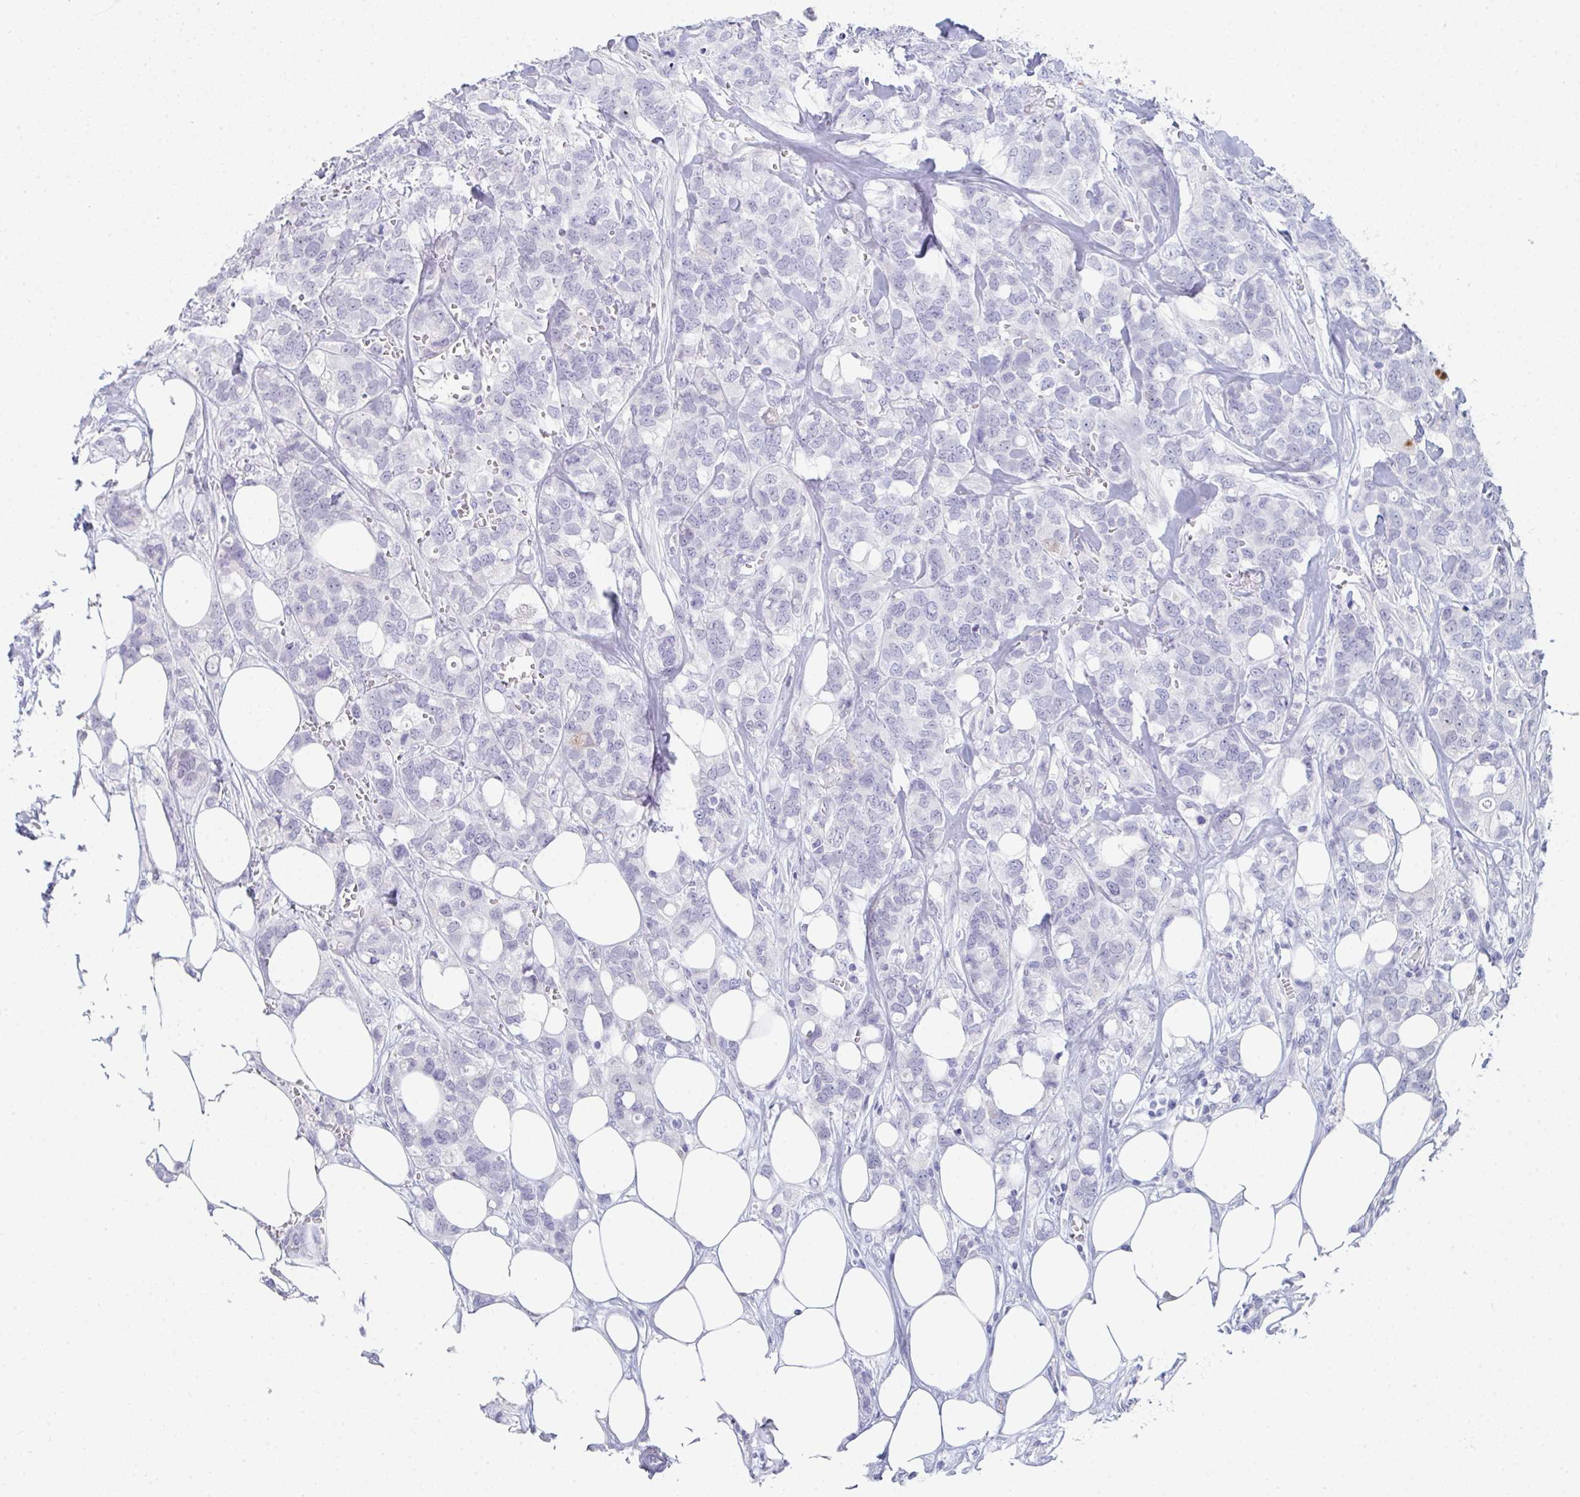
{"staining": {"intensity": "negative", "quantity": "none", "location": "none"}, "tissue": "breast cancer", "cell_type": "Tumor cells", "image_type": "cancer", "snomed": [{"axis": "morphology", "description": "Lobular carcinoma"}, {"axis": "topography", "description": "Breast"}], "caption": "IHC photomicrograph of human breast lobular carcinoma stained for a protein (brown), which demonstrates no expression in tumor cells.", "gene": "RUBCN", "patient": {"sex": "female", "age": 91}}